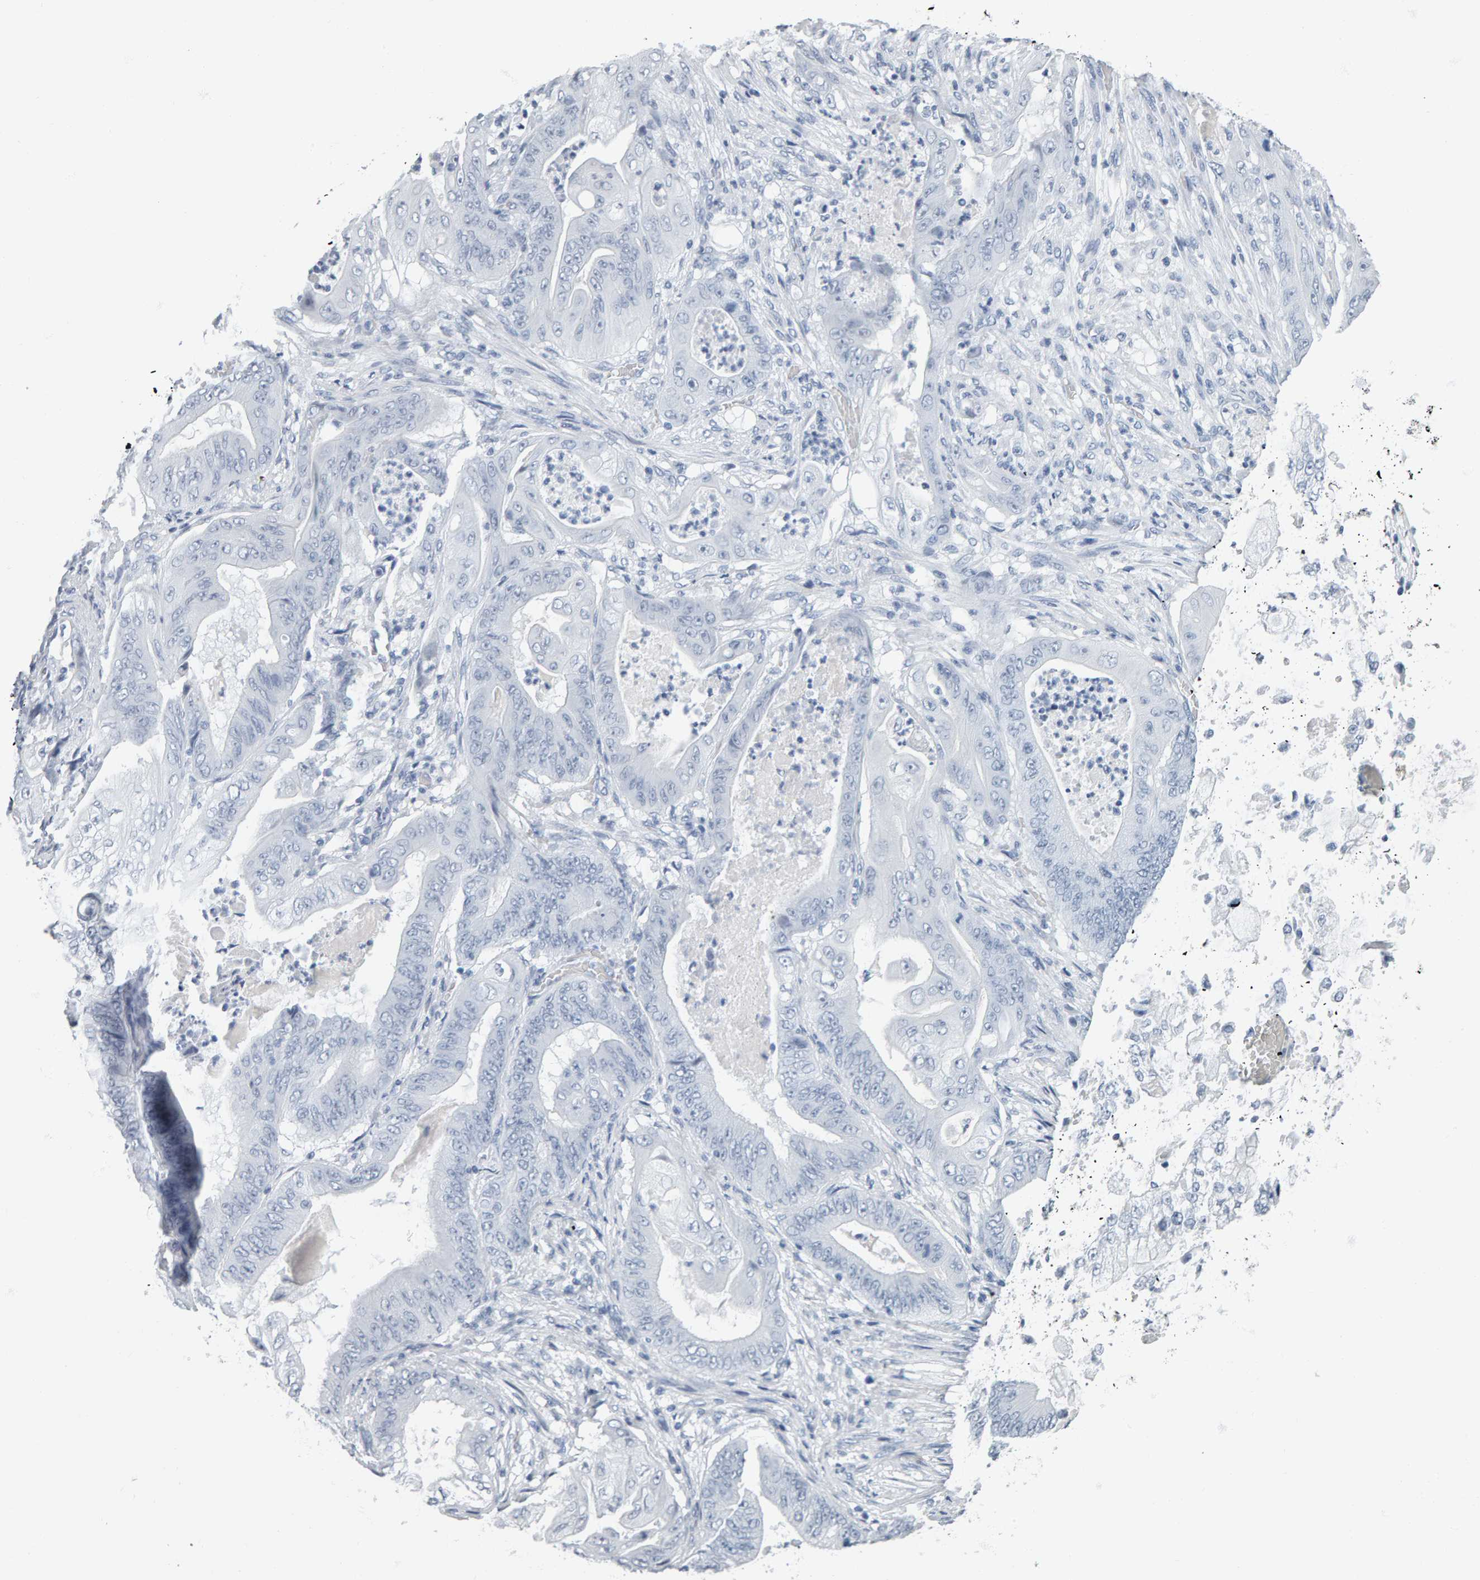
{"staining": {"intensity": "negative", "quantity": "none", "location": "none"}, "tissue": "stomach cancer", "cell_type": "Tumor cells", "image_type": "cancer", "snomed": [{"axis": "morphology", "description": "Normal tissue, NOS"}, {"axis": "morphology", "description": "Adenocarcinoma, NOS"}, {"axis": "topography", "description": "Stomach"}], "caption": "The micrograph reveals no staining of tumor cells in stomach cancer (adenocarcinoma).", "gene": "SPACA3", "patient": {"sex": "male", "age": 62}}